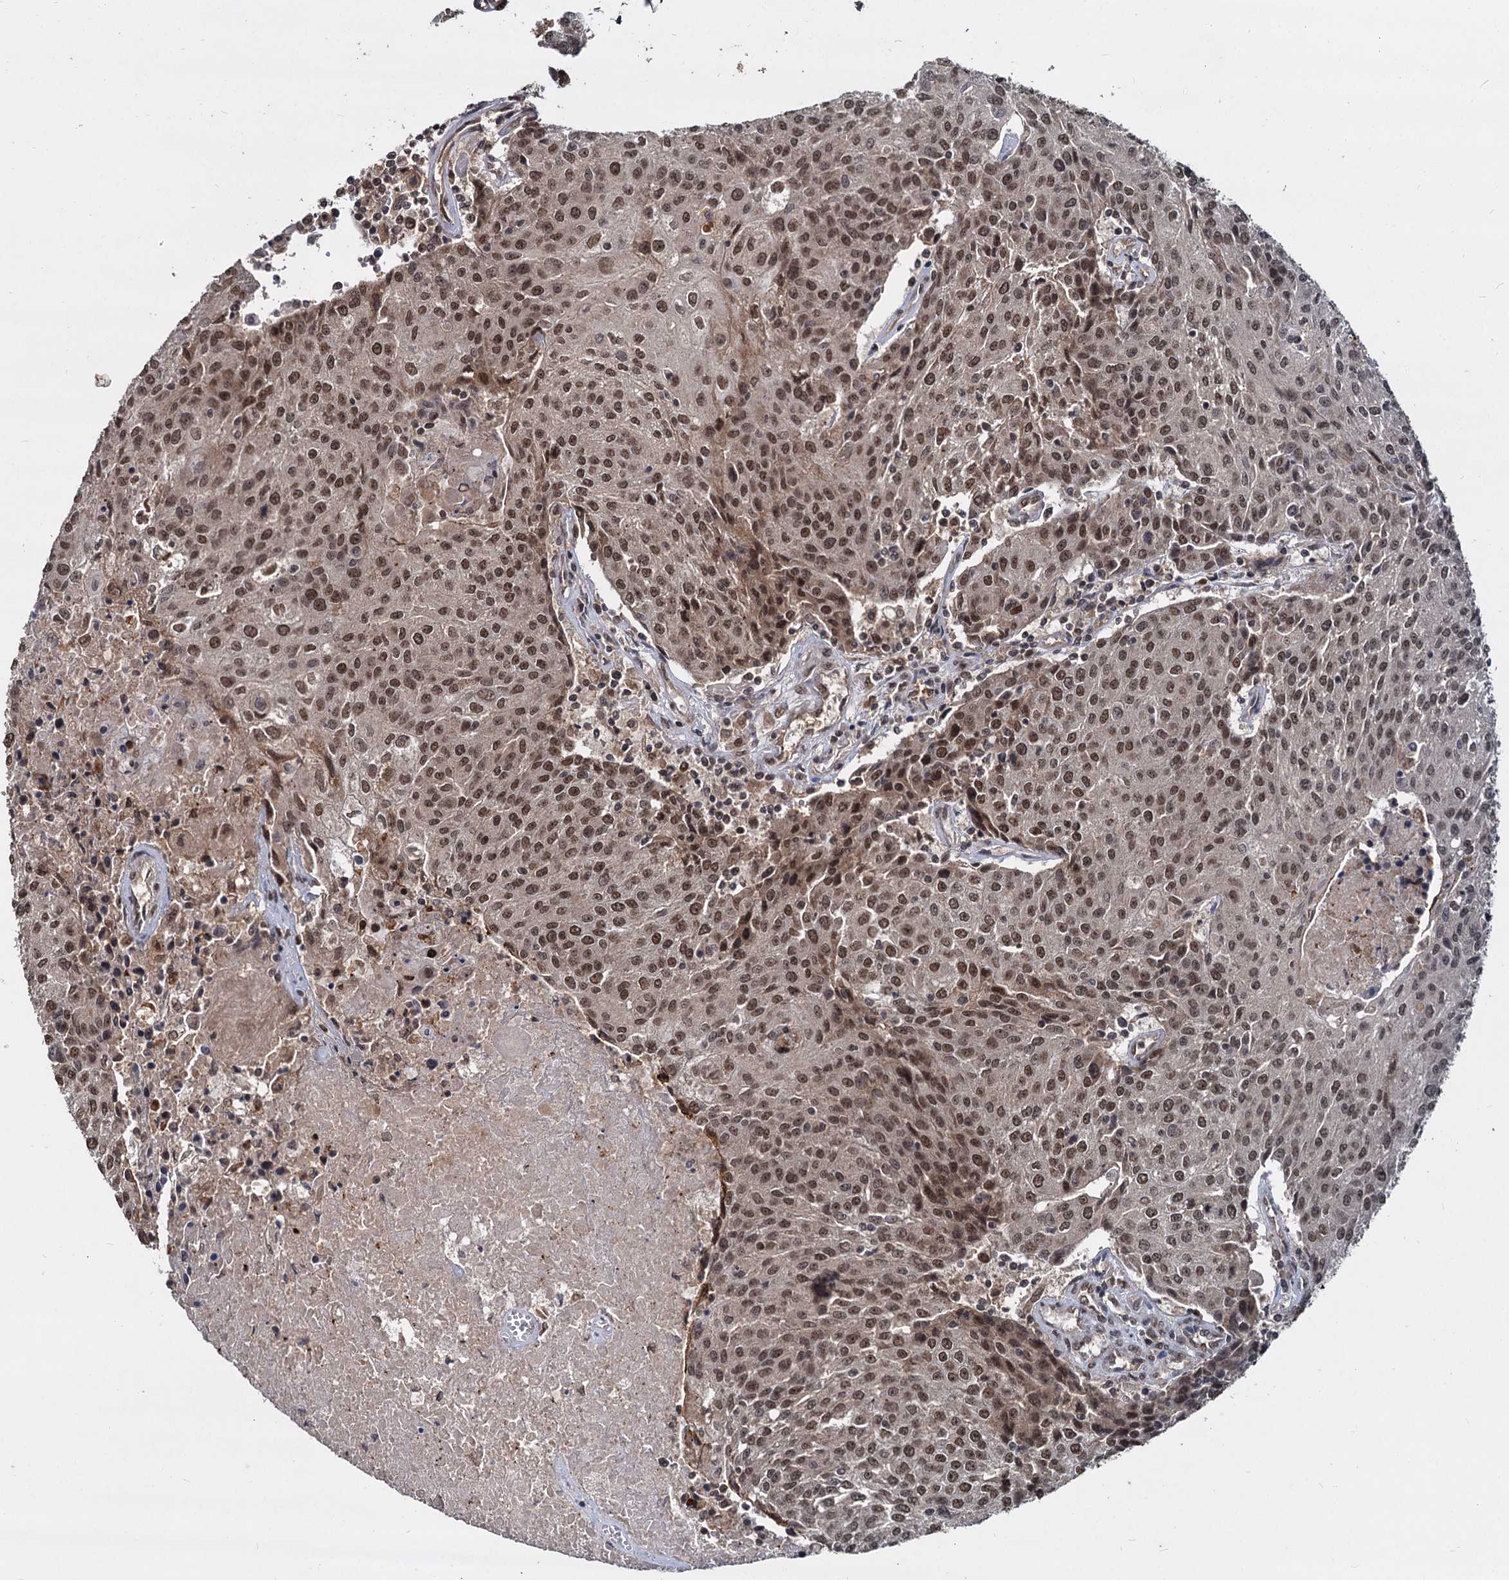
{"staining": {"intensity": "moderate", "quantity": "25%-75%", "location": "cytoplasmic/membranous,nuclear"}, "tissue": "urothelial cancer", "cell_type": "Tumor cells", "image_type": "cancer", "snomed": [{"axis": "morphology", "description": "Urothelial carcinoma, High grade"}, {"axis": "topography", "description": "Urinary bladder"}], "caption": "High-grade urothelial carcinoma was stained to show a protein in brown. There is medium levels of moderate cytoplasmic/membranous and nuclear staining in approximately 25%-75% of tumor cells. Nuclei are stained in blue.", "gene": "FAM216B", "patient": {"sex": "female", "age": 85}}